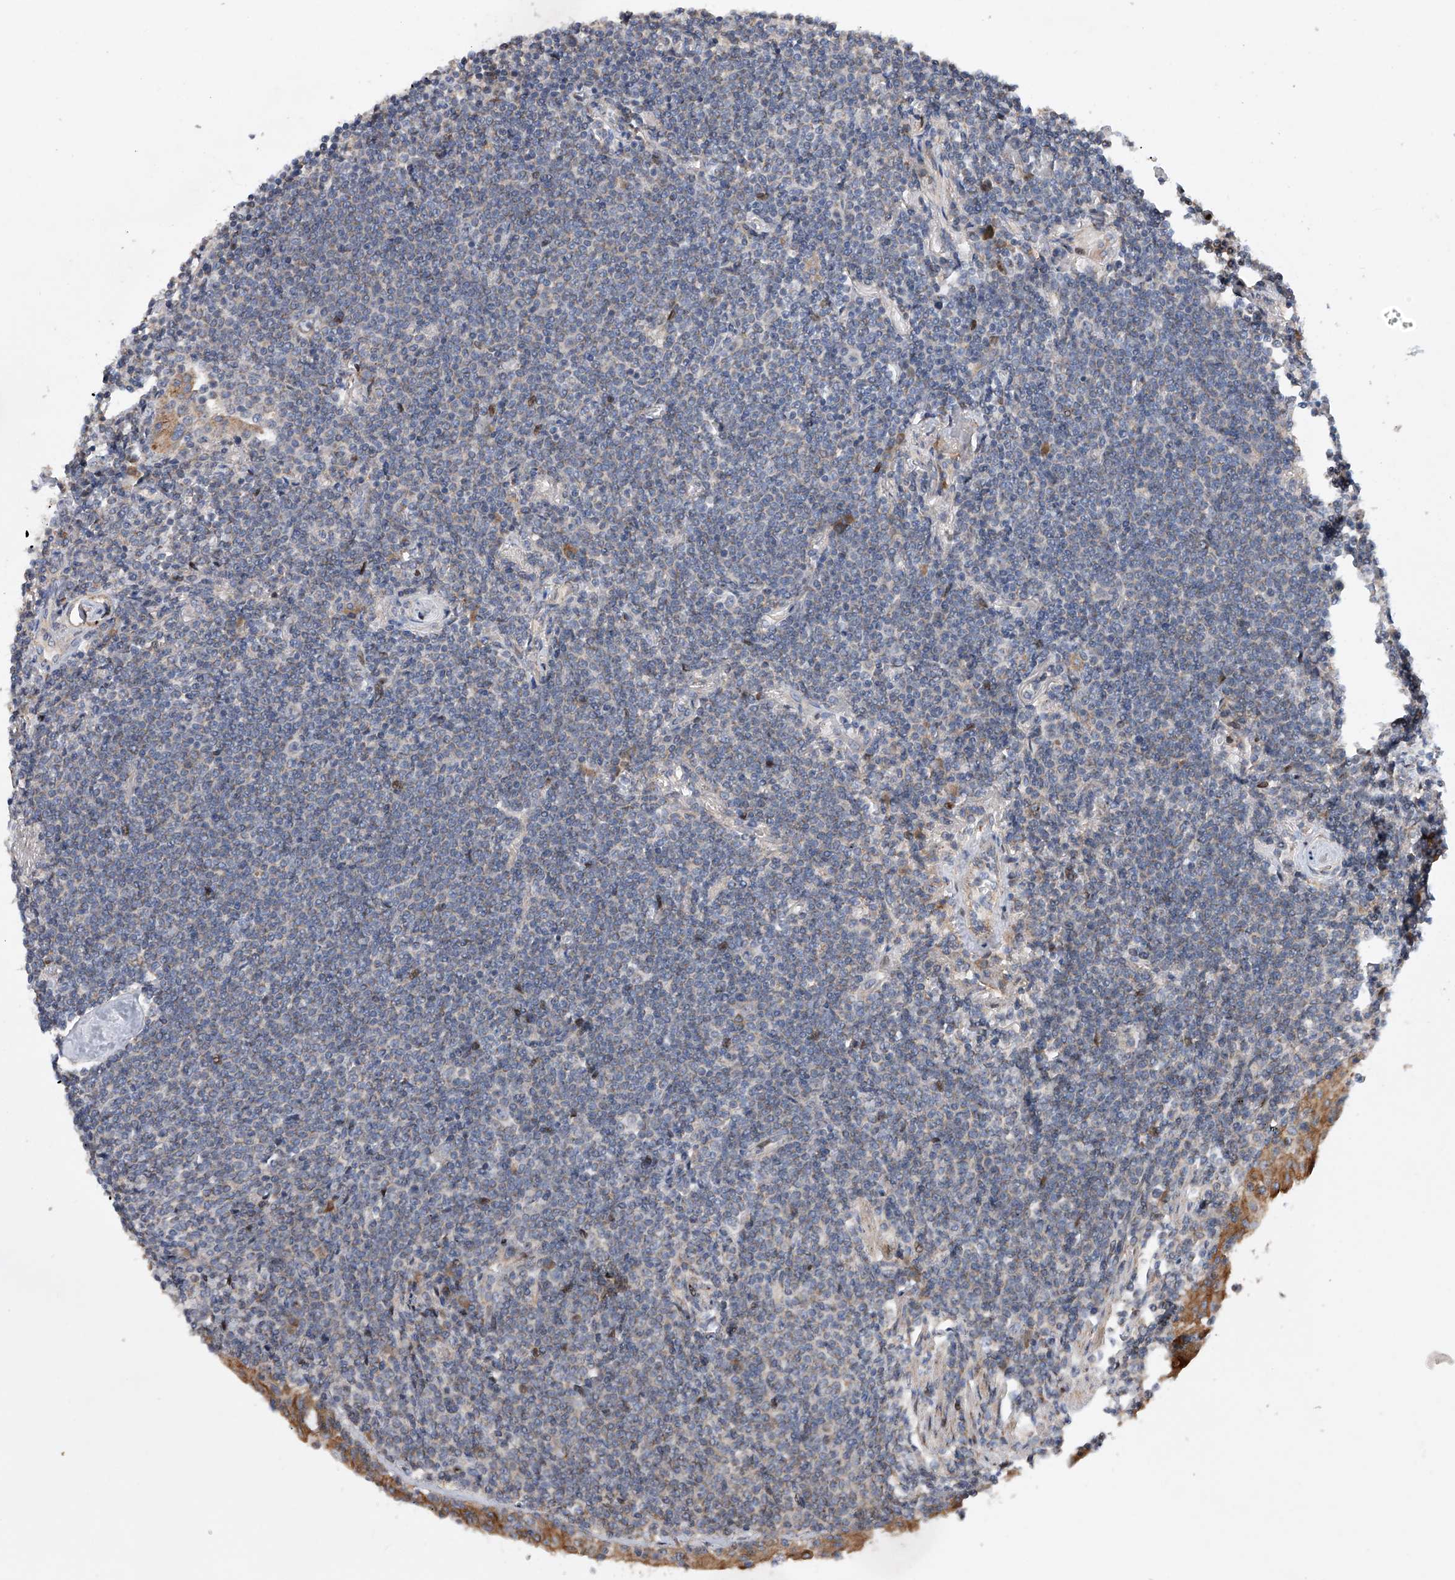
{"staining": {"intensity": "negative", "quantity": "none", "location": "none"}, "tissue": "lymphoma", "cell_type": "Tumor cells", "image_type": "cancer", "snomed": [{"axis": "morphology", "description": "Malignant lymphoma, non-Hodgkin's type, Low grade"}, {"axis": "topography", "description": "Lung"}], "caption": "This is an immunohistochemistry (IHC) histopathology image of human malignant lymphoma, non-Hodgkin's type (low-grade). There is no positivity in tumor cells.", "gene": "CDH12", "patient": {"sex": "female", "age": 71}}